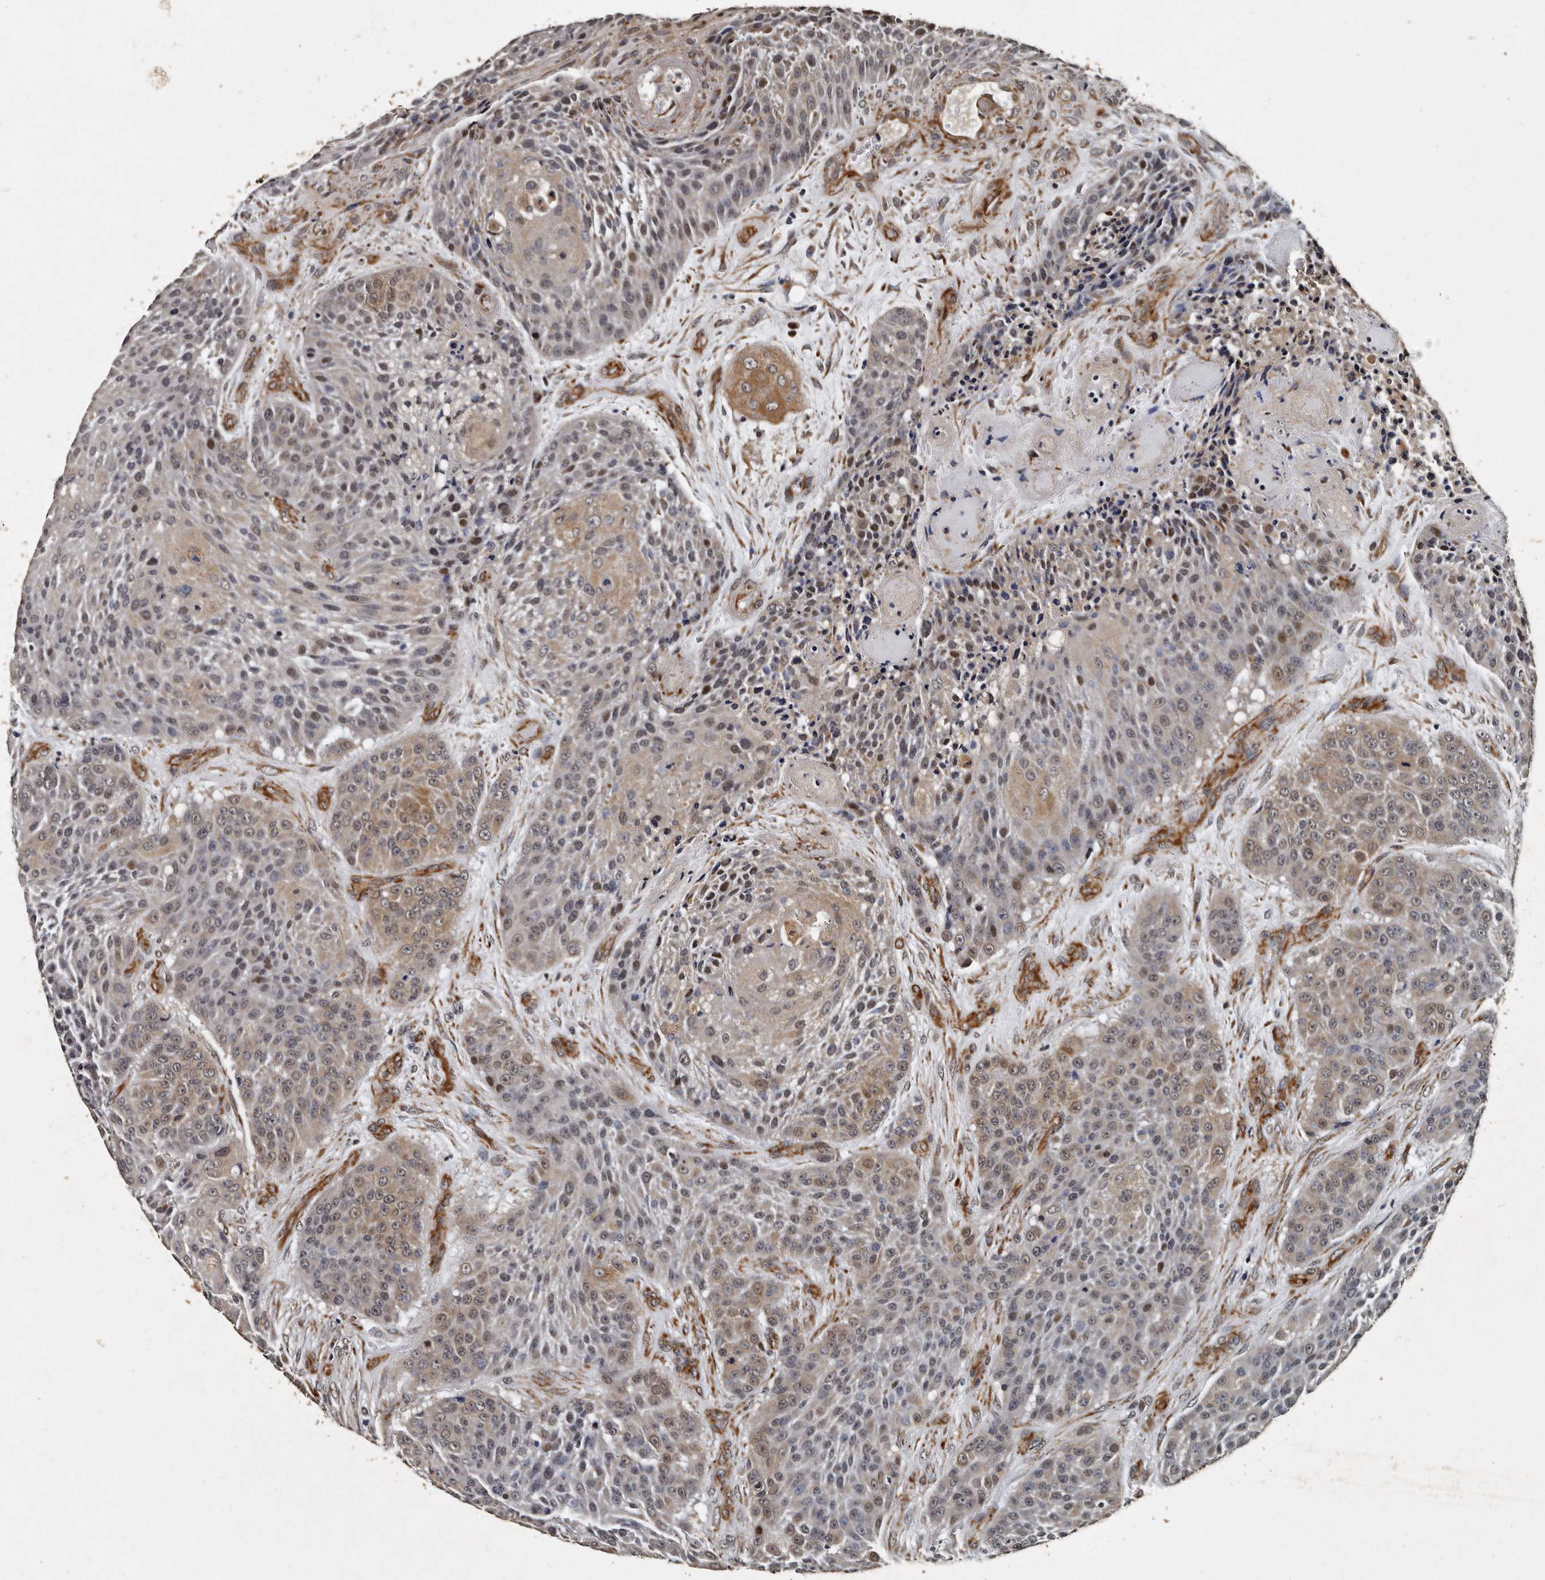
{"staining": {"intensity": "weak", "quantity": "<25%", "location": "cytoplasmic/membranous,nuclear"}, "tissue": "urothelial cancer", "cell_type": "Tumor cells", "image_type": "cancer", "snomed": [{"axis": "morphology", "description": "Urothelial carcinoma, High grade"}, {"axis": "topography", "description": "Urinary bladder"}], "caption": "High power microscopy image of an immunohistochemistry (IHC) photomicrograph of urothelial carcinoma (high-grade), revealing no significant positivity in tumor cells.", "gene": "CPNE3", "patient": {"sex": "female", "age": 63}}